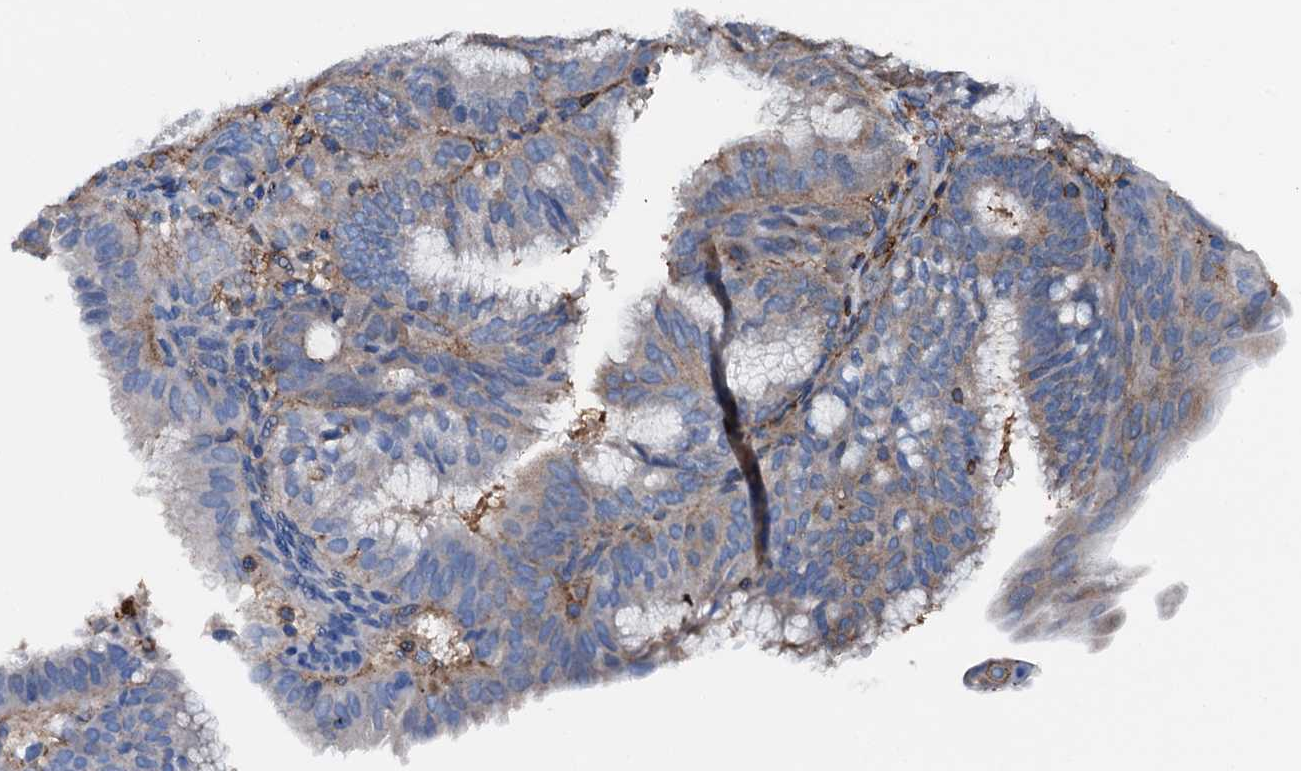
{"staining": {"intensity": "weak", "quantity": "<25%", "location": "cytoplasmic/membranous"}, "tissue": "endometrial cancer", "cell_type": "Tumor cells", "image_type": "cancer", "snomed": [{"axis": "morphology", "description": "Adenocarcinoma, NOS"}, {"axis": "topography", "description": "Endometrium"}], "caption": "Immunohistochemical staining of human endometrial cancer (adenocarcinoma) reveals no significant positivity in tumor cells.", "gene": "MS4A4E", "patient": {"sex": "female", "age": 49}}